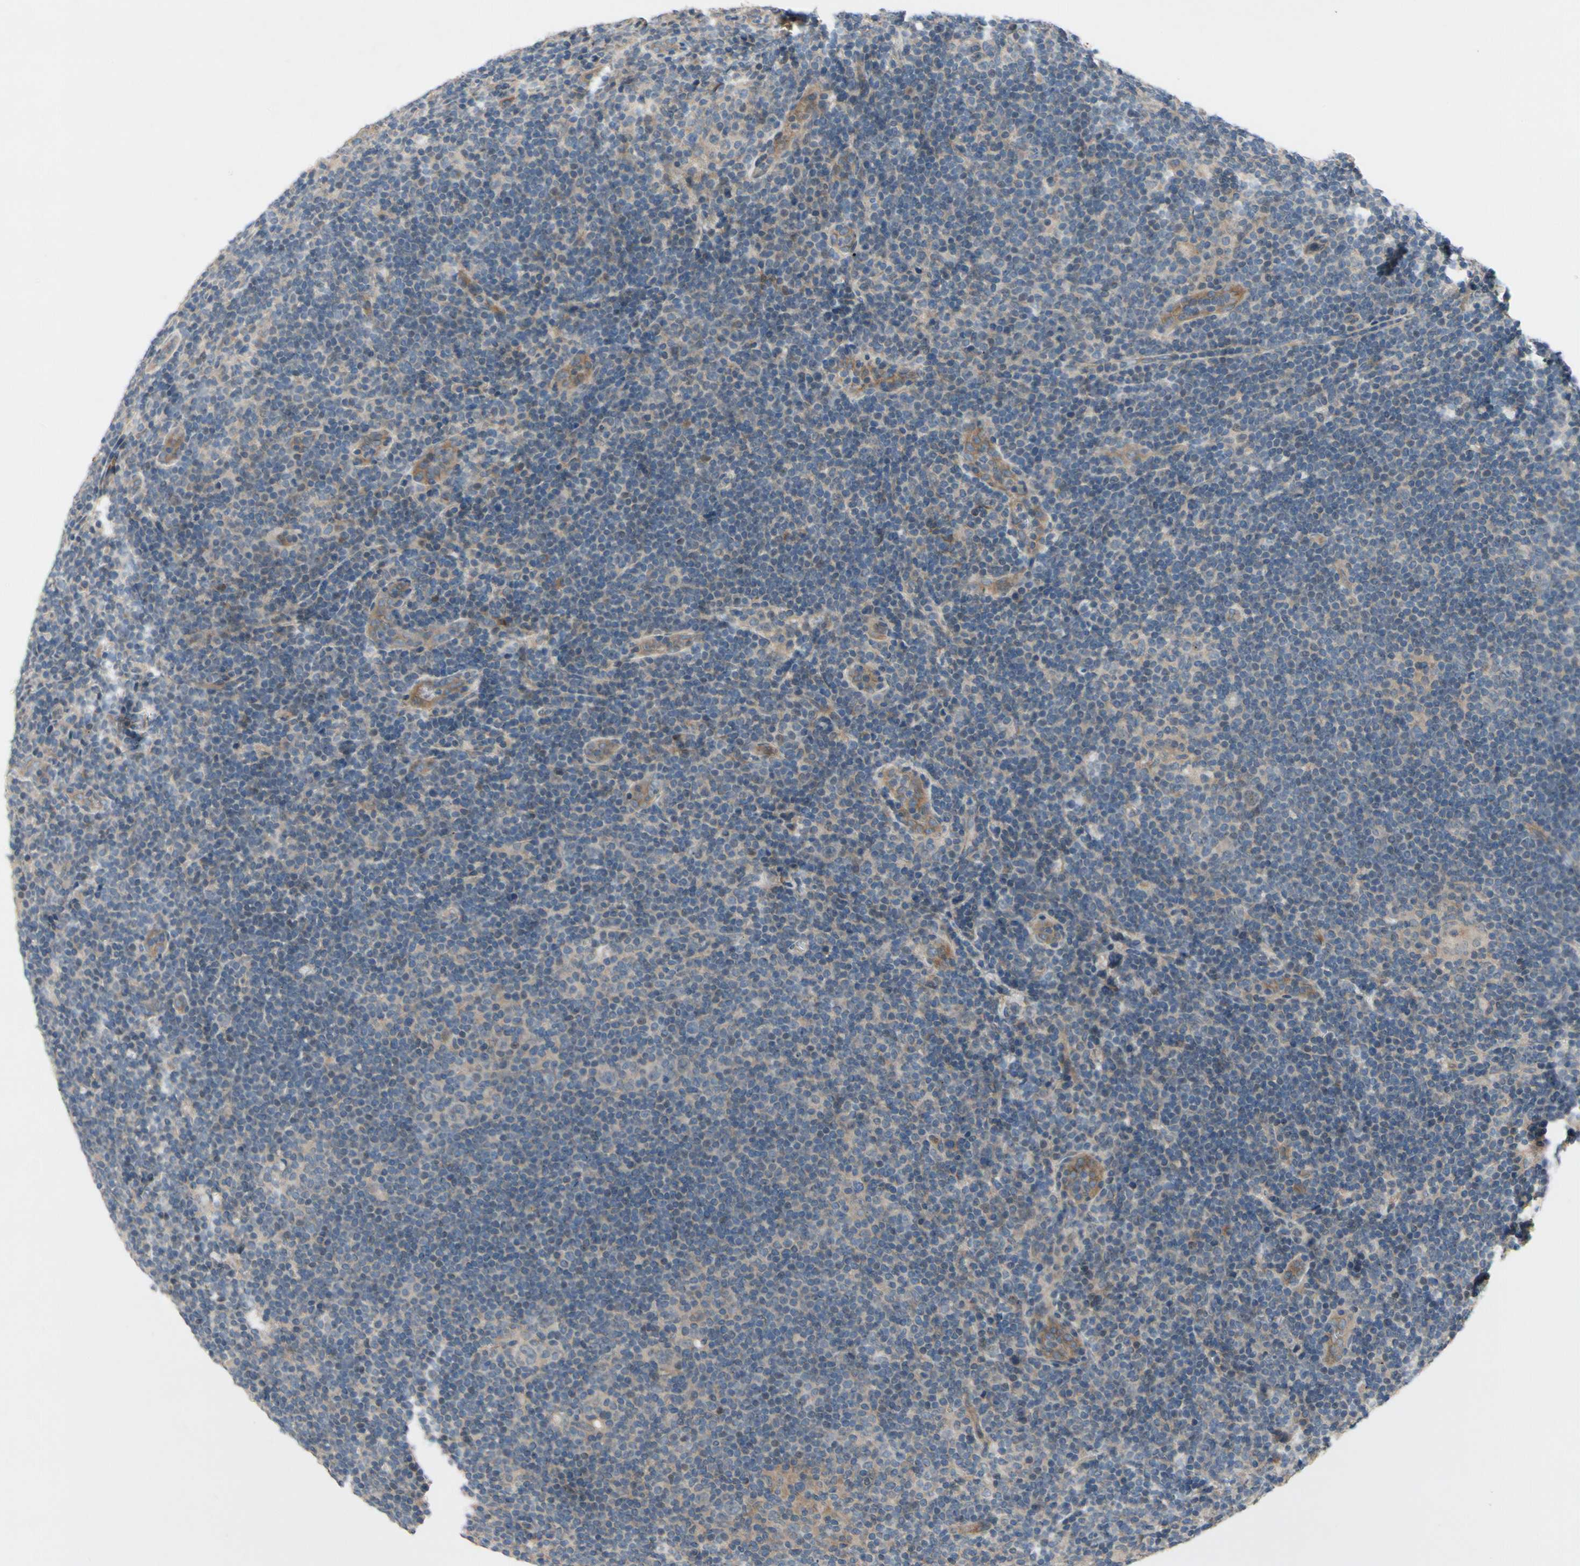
{"staining": {"intensity": "weak", "quantity": "25%-75%", "location": "cytoplasmic/membranous"}, "tissue": "lymphoma", "cell_type": "Tumor cells", "image_type": "cancer", "snomed": [{"axis": "morphology", "description": "Hodgkin's disease, NOS"}, {"axis": "topography", "description": "Lymph node"}], "caption": "Brown immunohistochemical staining in human lymphoma reveals weak cytoplasmic/membranous staining in about 25%-75% of tumor cells.", "gene": "ICAM5", "patient": {"sex": "female", "age": 57}}